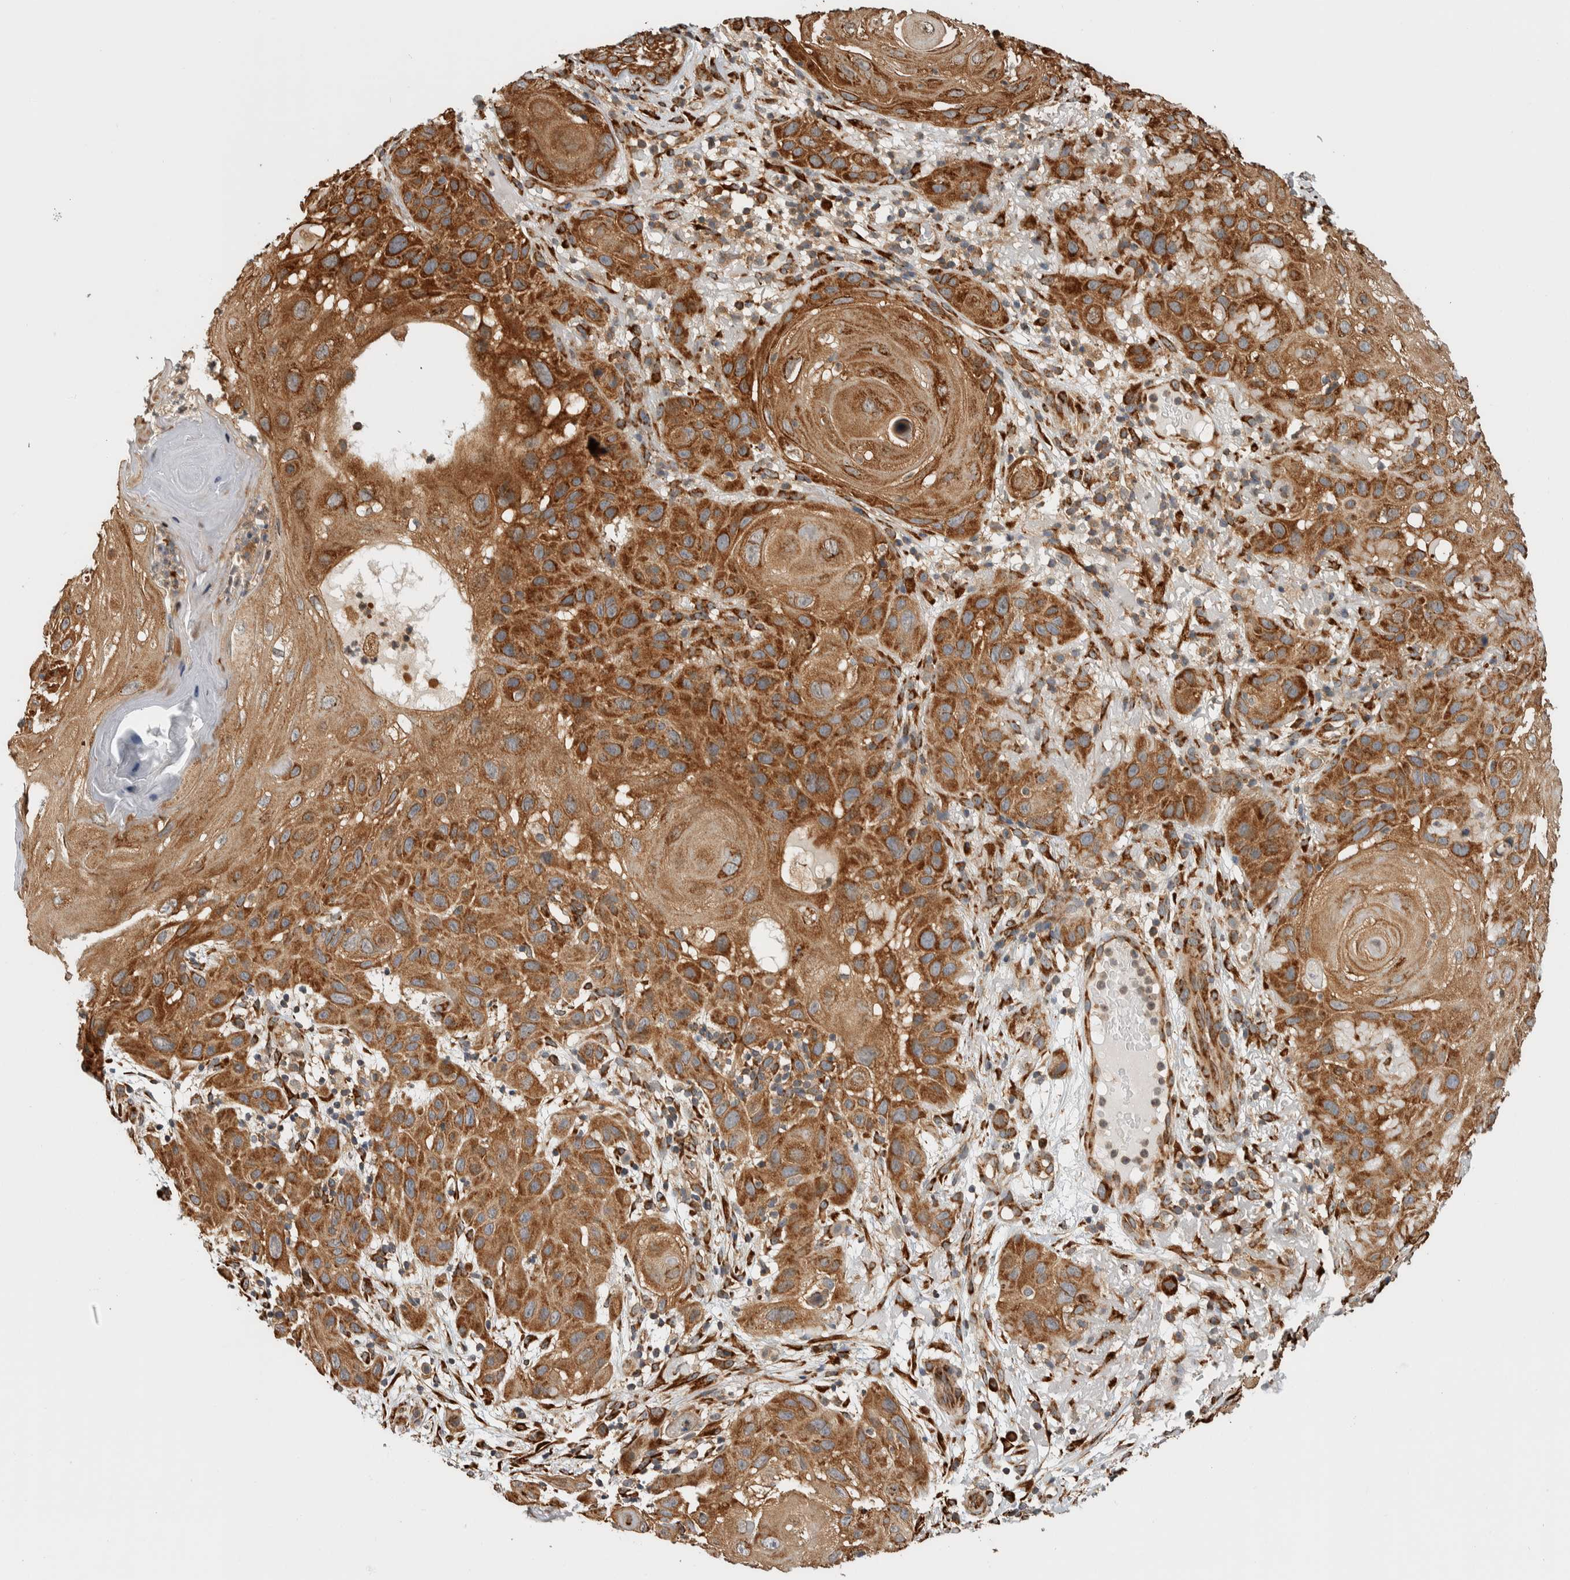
{"staining": {"intensity": "strong", "quantity": ">75%", "location": "cytoplasmic/membranous"}, "tissue": "skin cancer", "cell_type": "Tumor cells", "image_type": "cancer", "snomed": [{"axis": "morphology", "description": "Squamous cell carcinoma, NOS"}, {"axis": "topography", "description": "Skin"}], "caption": "Immunohistochemistry (IHC) micrograph of human skin squamous cell carcinoma stained for a protein (brown), which reveals high levels of strong cytoplasmic/membranous staining in approximately >75% of tumor cells.", "gene": "EIF3H", "patient": {"sex": "female", "age": 96}}